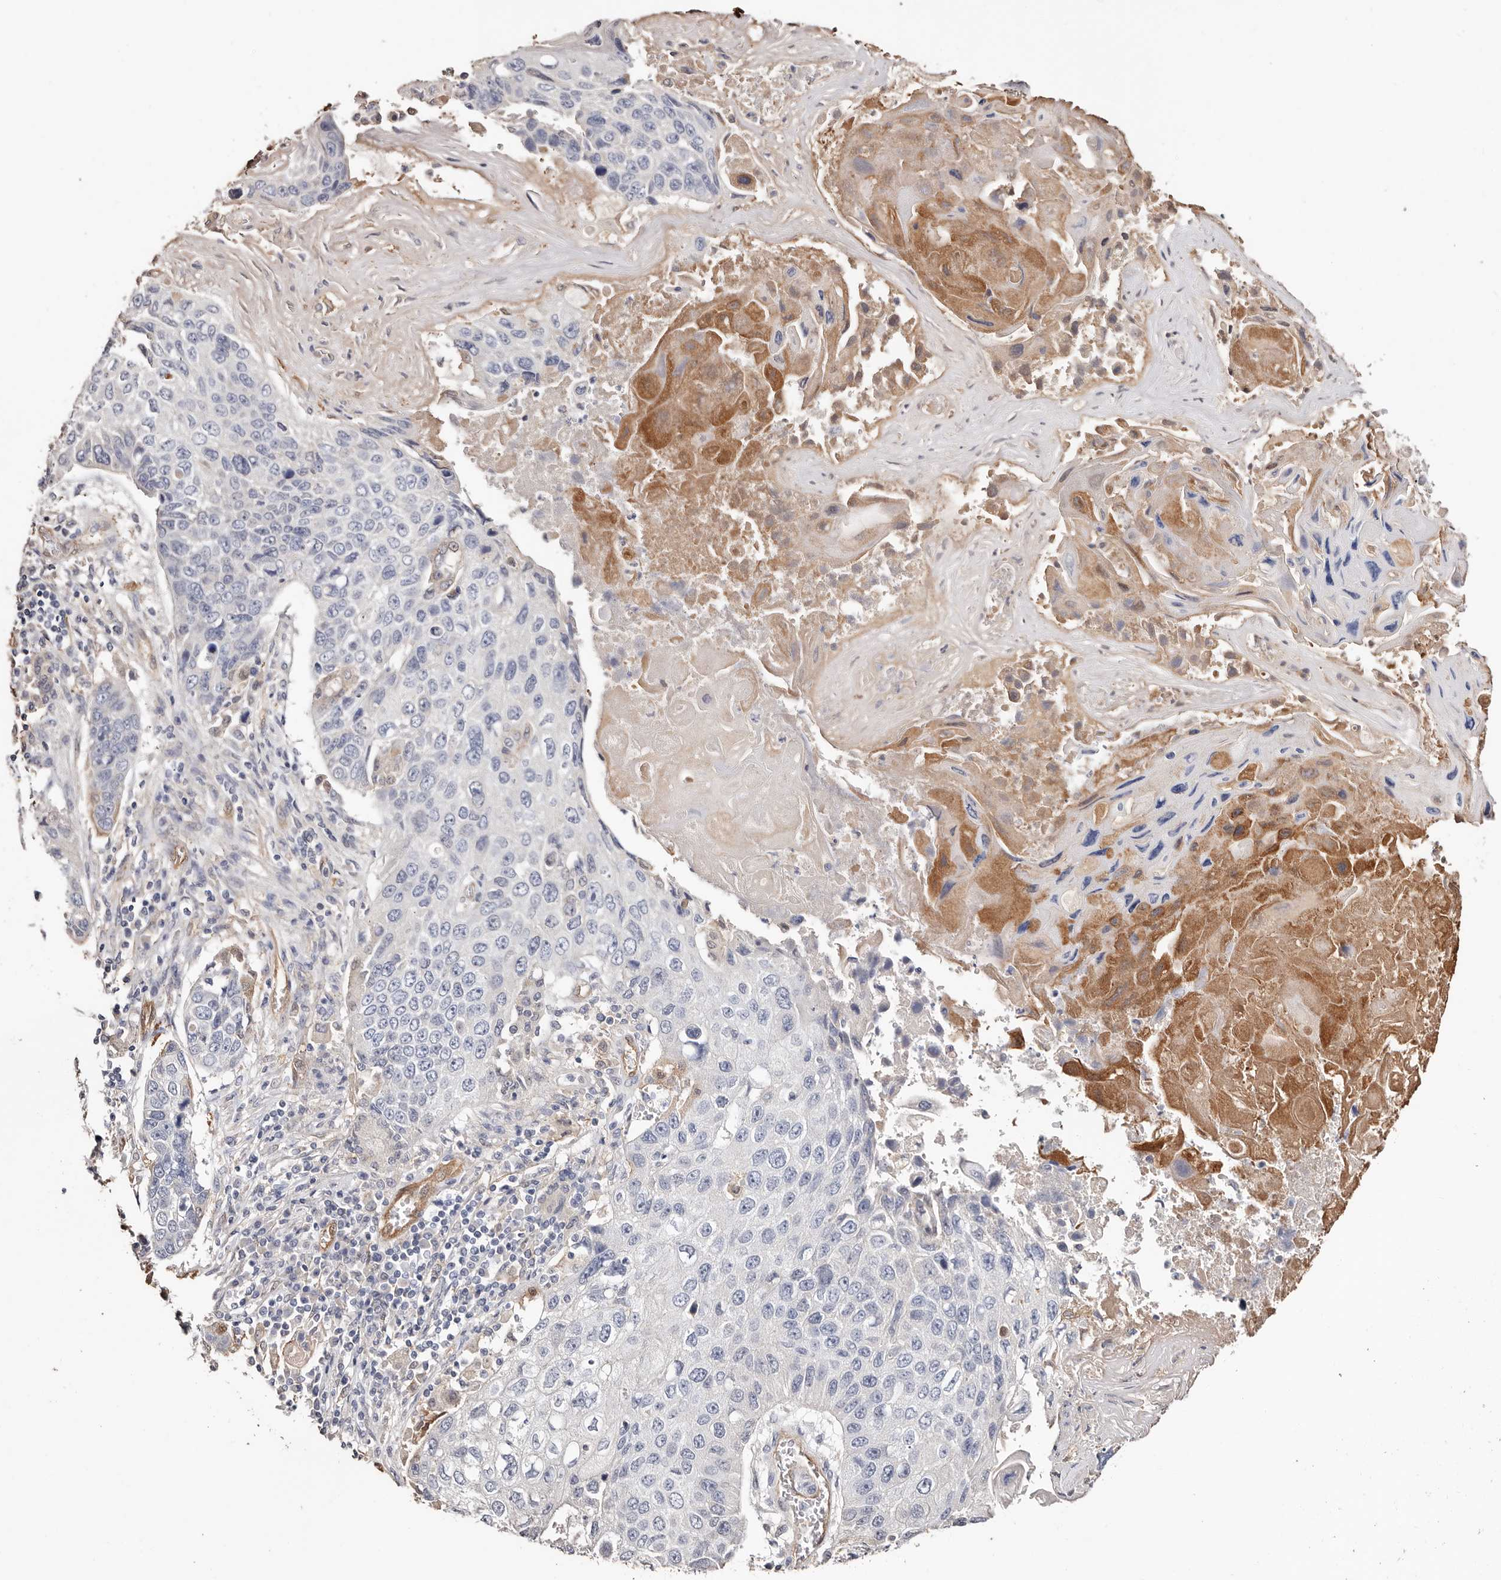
{"staining": {"intensity": "negative", "quantity": "none", "location": "none"}, "tissue": "lung cancer", "cell_type": "Tumor cells", "image_type": "cancer", "snomed": [{"axis": "morphology", "description": "Squamous cell carcinoma, NOS"}, {"axis": "topography", "description": "Lung"}], "caption": "Immunohistochemistry (IHC) of lung squamous cell carcinoma reveals no positivity in tumor cells.", "gene": "TGM2", "patient": {"sex": "male", "age": 61}}